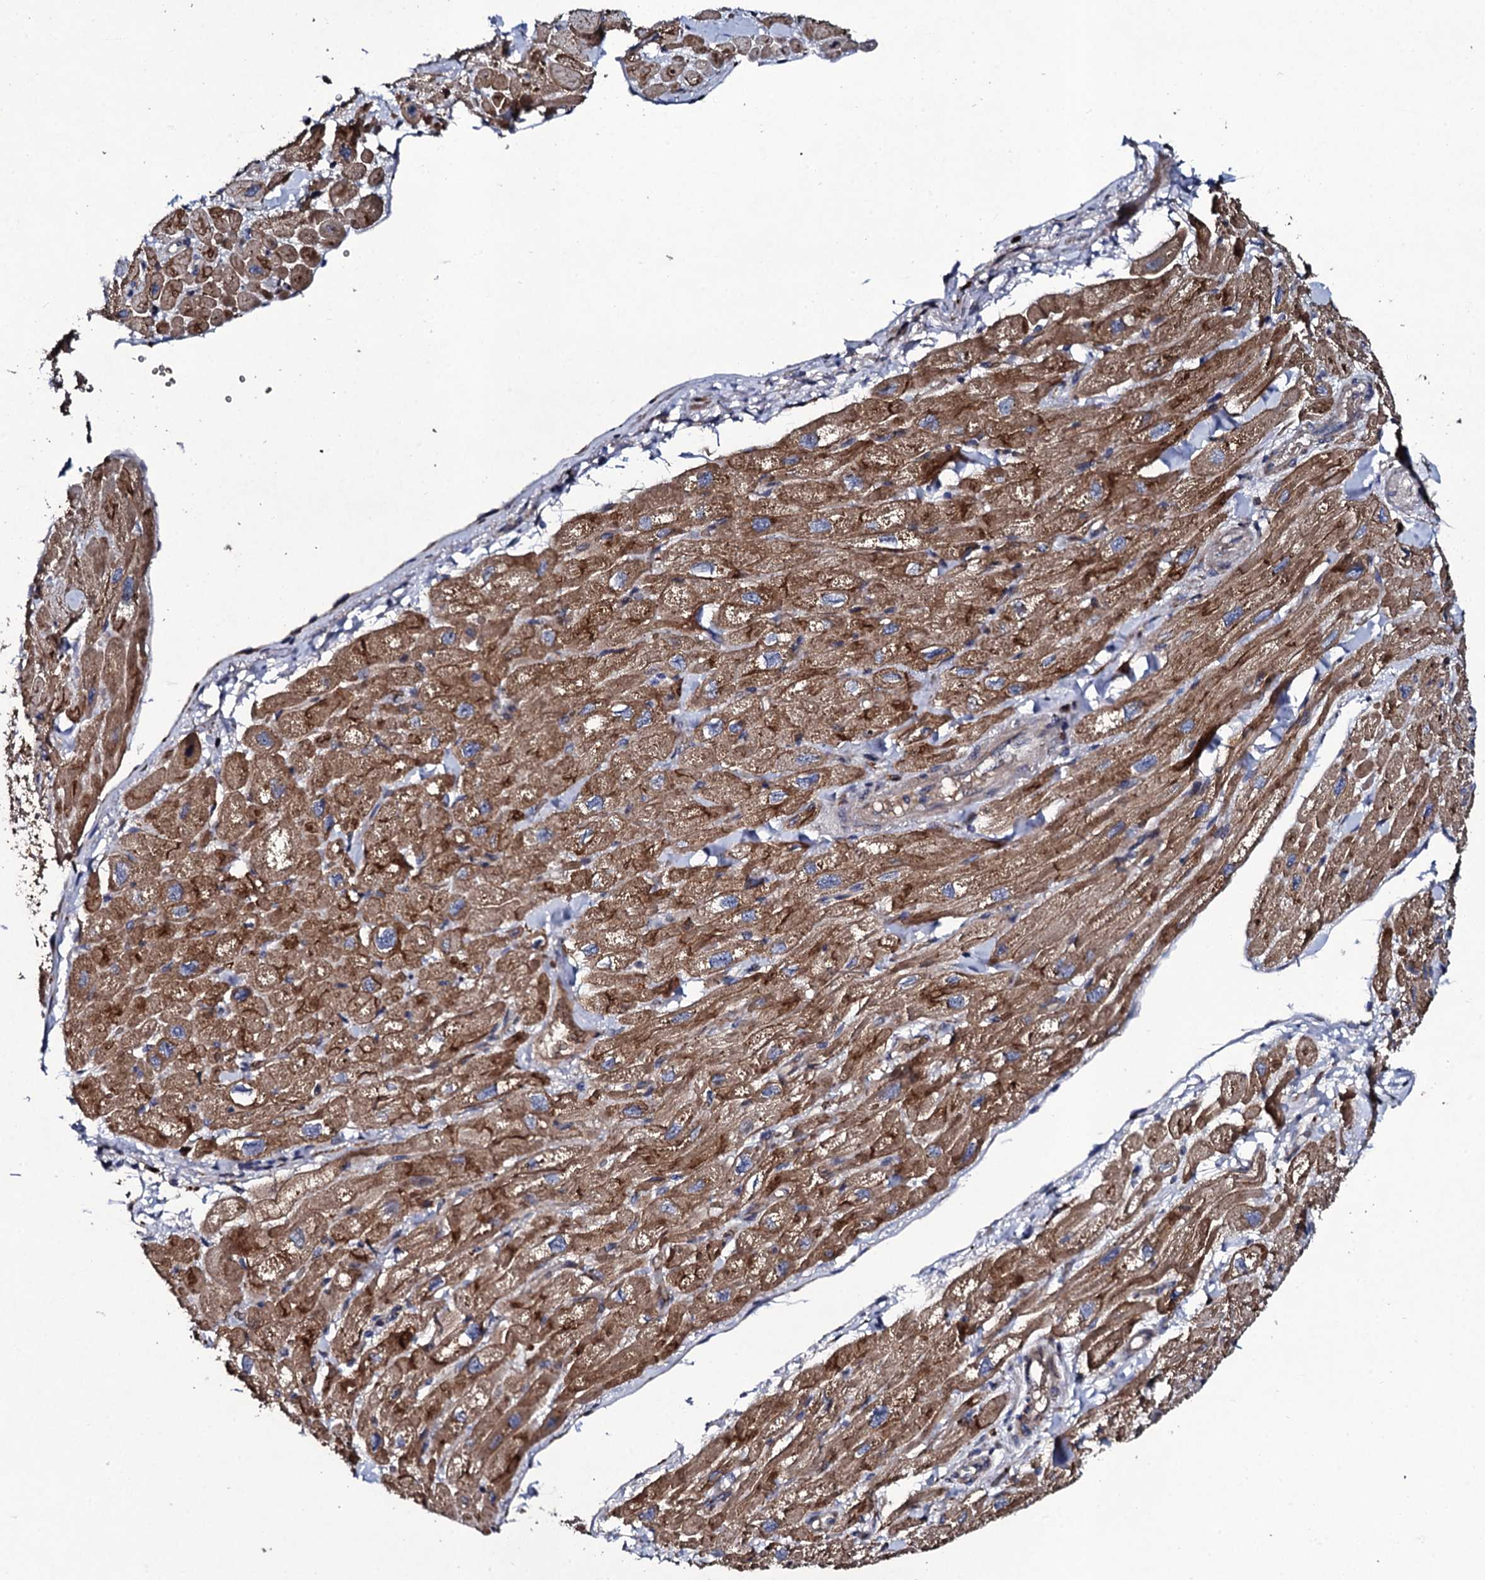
{"staining": {"intensity": "moderate", "quantity": ">75%", "location": "cytoplasmic/membranous"}, "tissue": "heart muscle", "cell_type": "Cardiomyocytes", "image_type": "normal", "snomed": [{"axis": "morphology", "description": "Normal tissue, NOS"}, {"axis": "topography", "description": "Heart"}], "caption": "Cardiomyocytes demonstrate medium levels of moderate cytoplasmic/membranous expression in approximately >75% of cells in benign human heart muscle.", "gene": "LRRC28", "patient": {"sex": "male", "age": 65}}